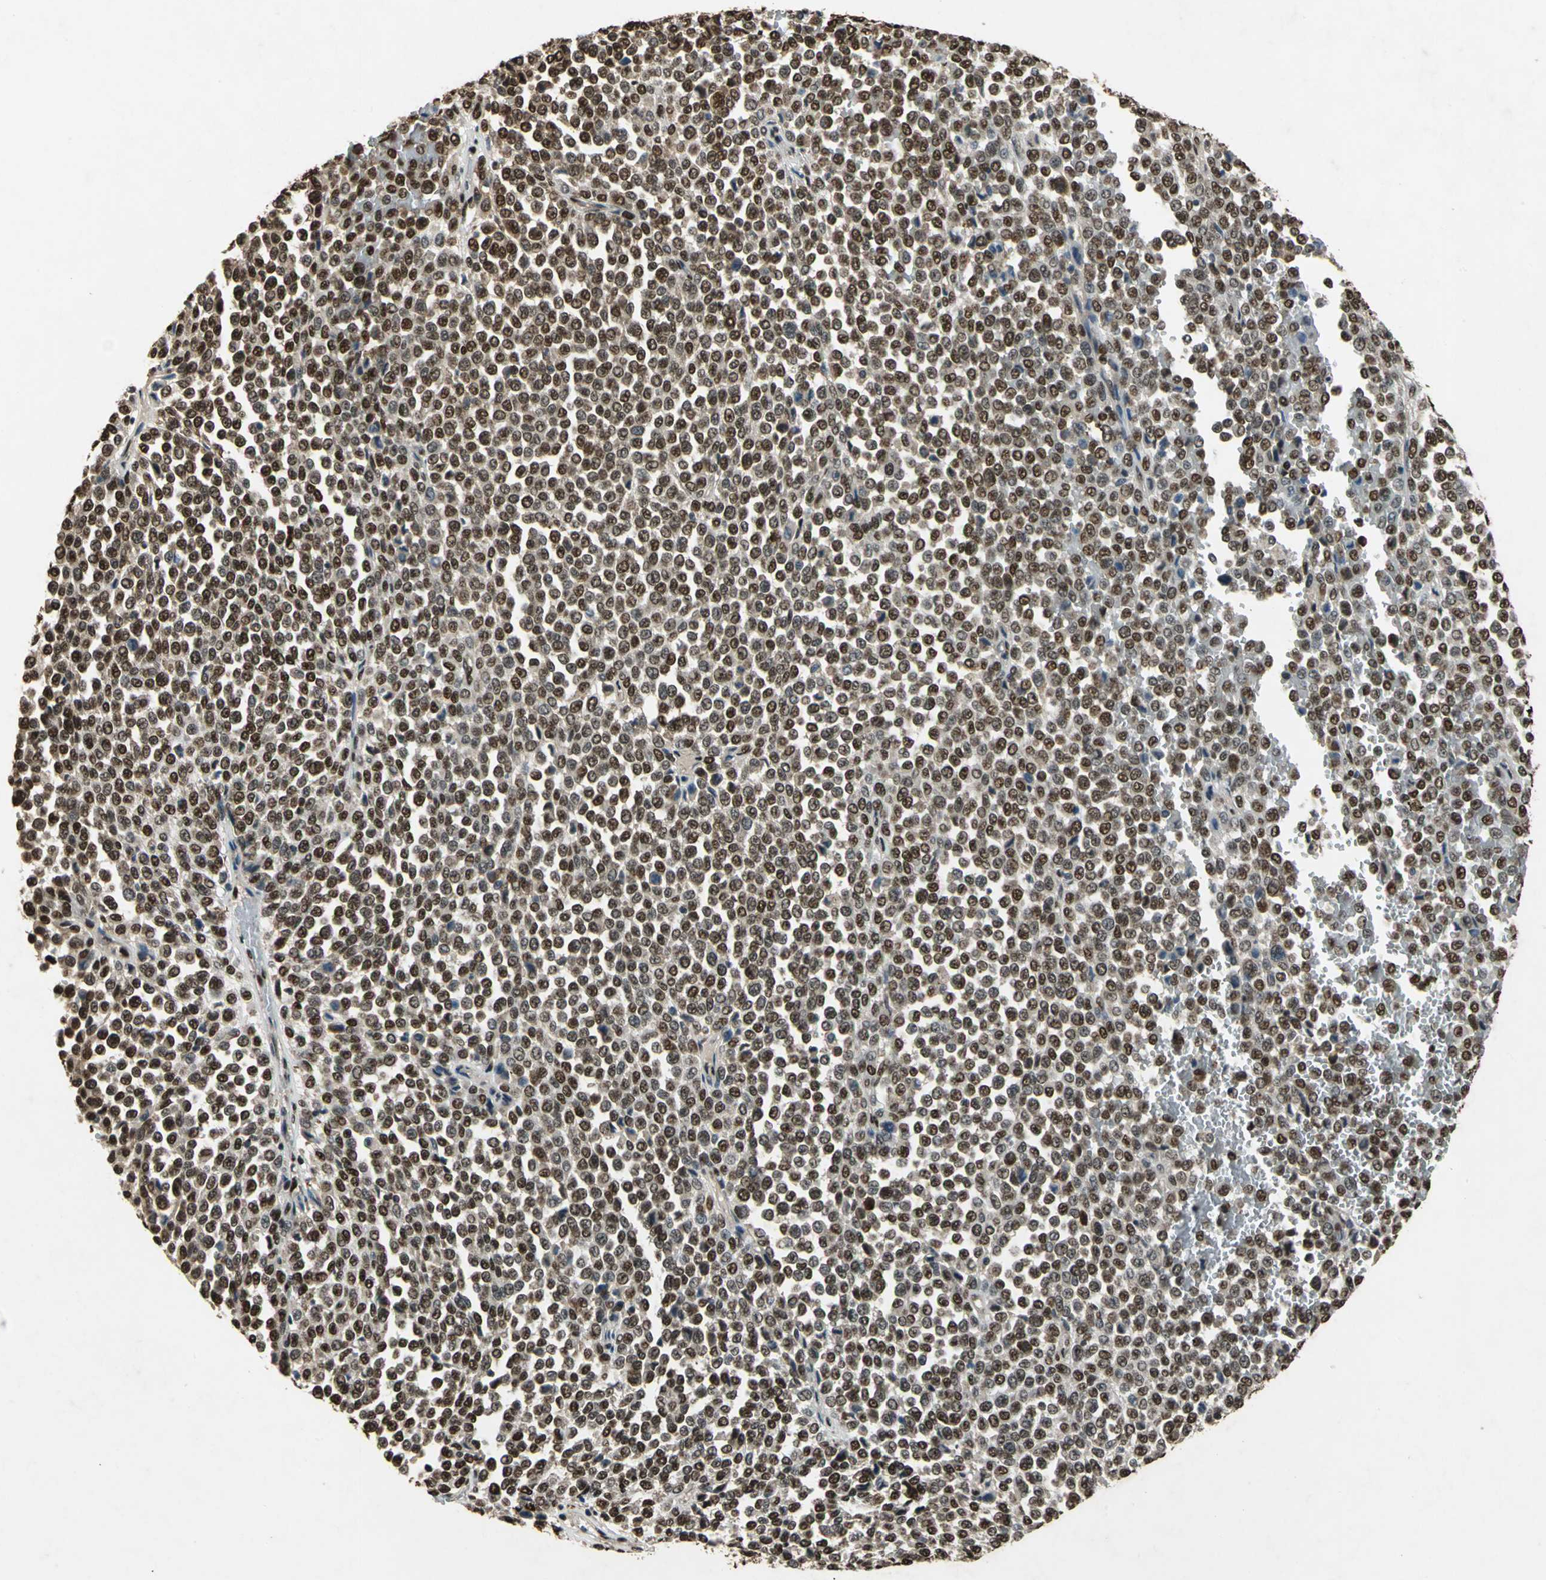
{"staining": {"intensity": "moderate", "quantity": ">75%", "location": "cytoplasmic/membranous,nuclear"}, "tissue": "melanoma", "cell_type": "Tumor cells", "image_type": "cancer", "snomed": [{"axis": "morphology", "description": "Malignant melanoma, Metastatic site"}, {"axis": "topography", "description": "Pancreas"}], "caption": "Immunohistochemistry (IHC) (DAB) staining of malignant melanoma (metastatic site) shows moderate cytoplasmic/membranous and nuclear protein staining in approximately >75% of tumor cells.", "gene": "ANP32A", "patient": {"sex": "female", "age": 30}}